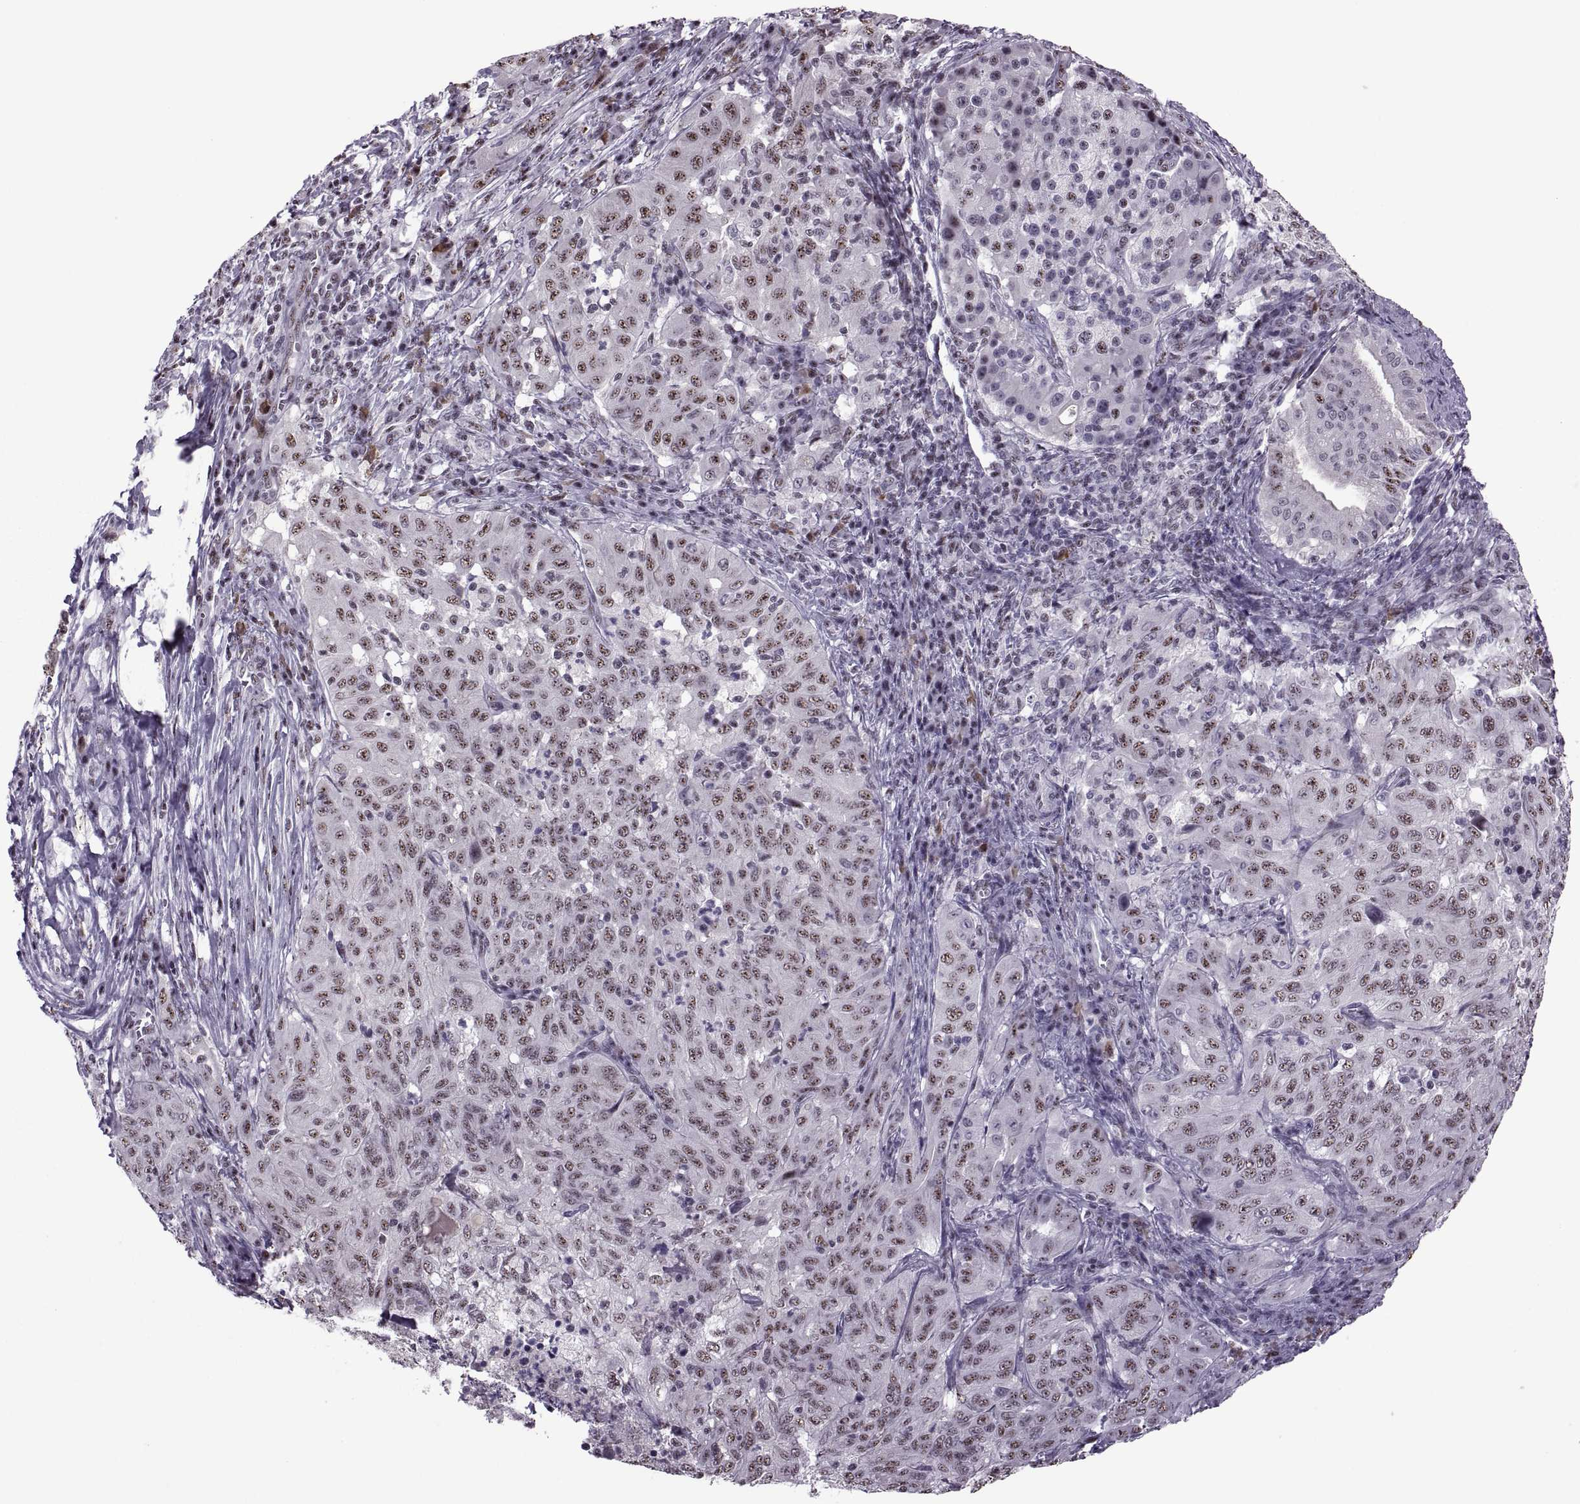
{"staining": {"intensity": "weak", "quantity": ">75%", "location": "nuclear"}, "tissue": "pancreatic cancer", "cell_type": "Tumor cells", "image_type": "cancer", "snomed": [{"axis": "morphology", "description": "Adenocarcinoma, NOS"}, {"axis": "topography", "description": "Pancreas"}], "caption": "A low amount of weak nuclear expression is seen in approximately >75% of tumor cells in pancreatic cancer (adenocarcinoma) tissue. The staining was performed using DAB (3,3'-diaminobenzidine), with brown indicating positive protein expression. Nuclei are stained blue with hematoxylin.", "gene": "MAGEA4", "patient": {"sex": "male", "age": 63}}